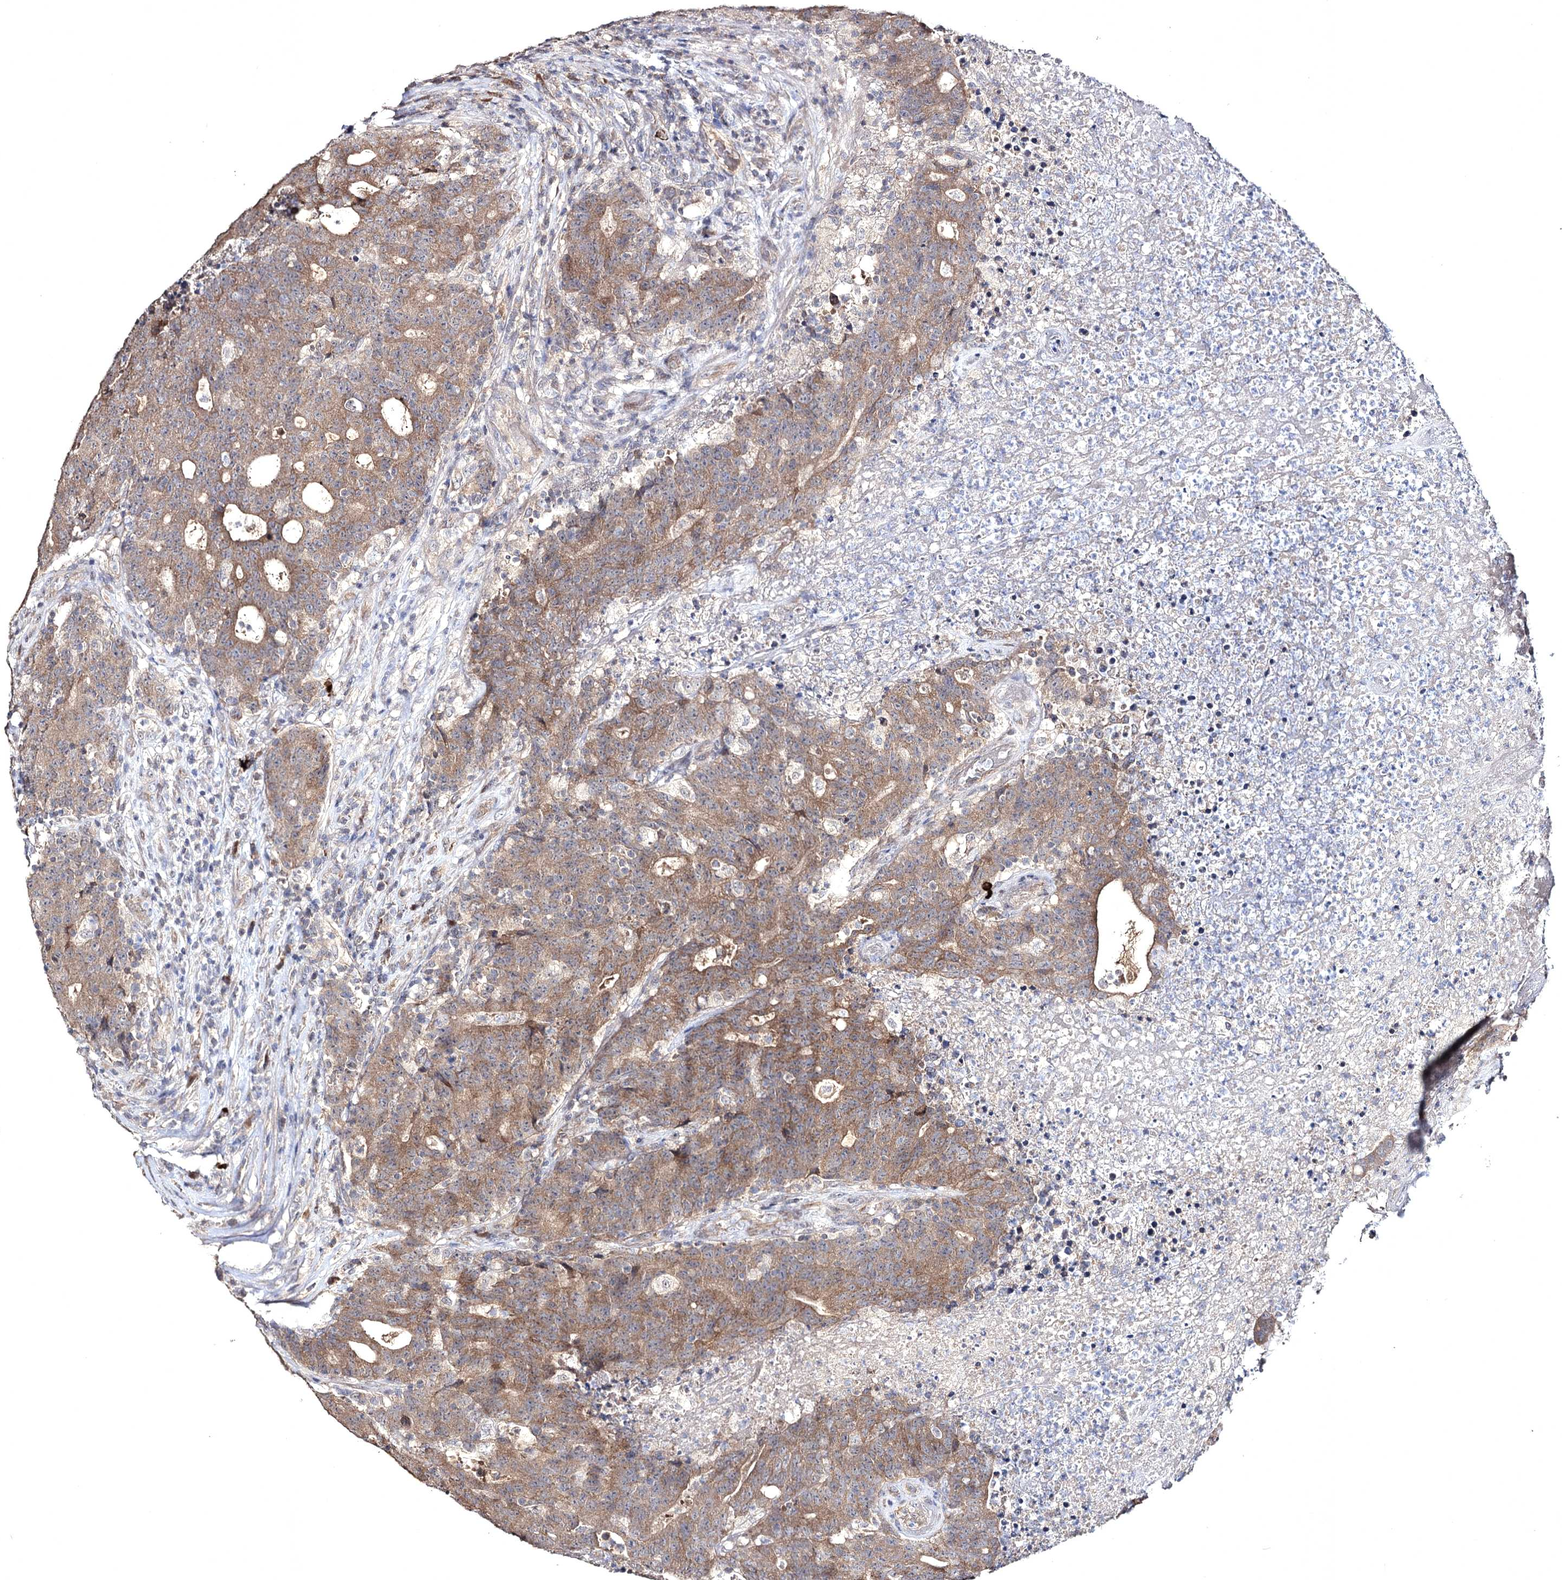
{"staining": {"intensity": "moderate", "quantity": ">75%", "location": "cytoplasmic/membranous"}, "tissue": "colorectal cancer", "cell_type": "Tumor cells", "image_type": "cancer", "snomed": [{"axis": "morphology", "description": "Adenocarcinoma, NOS"}, {"axis": "topography", "description": "Colon"}], "caption": "Protein expression analysis of human colorectal cancer reveals moderate cytoplasmic/membranous expression in approximately >75% of tumor cells. The staining is performed using DAB (3,3'-diaminobenzidine) brown chromogen to label protein expression. The nuclei are counter-stained blue using hematoxylin.", "gene": "SEMA4G", "patient": {"sex": "female", "age": 75}}